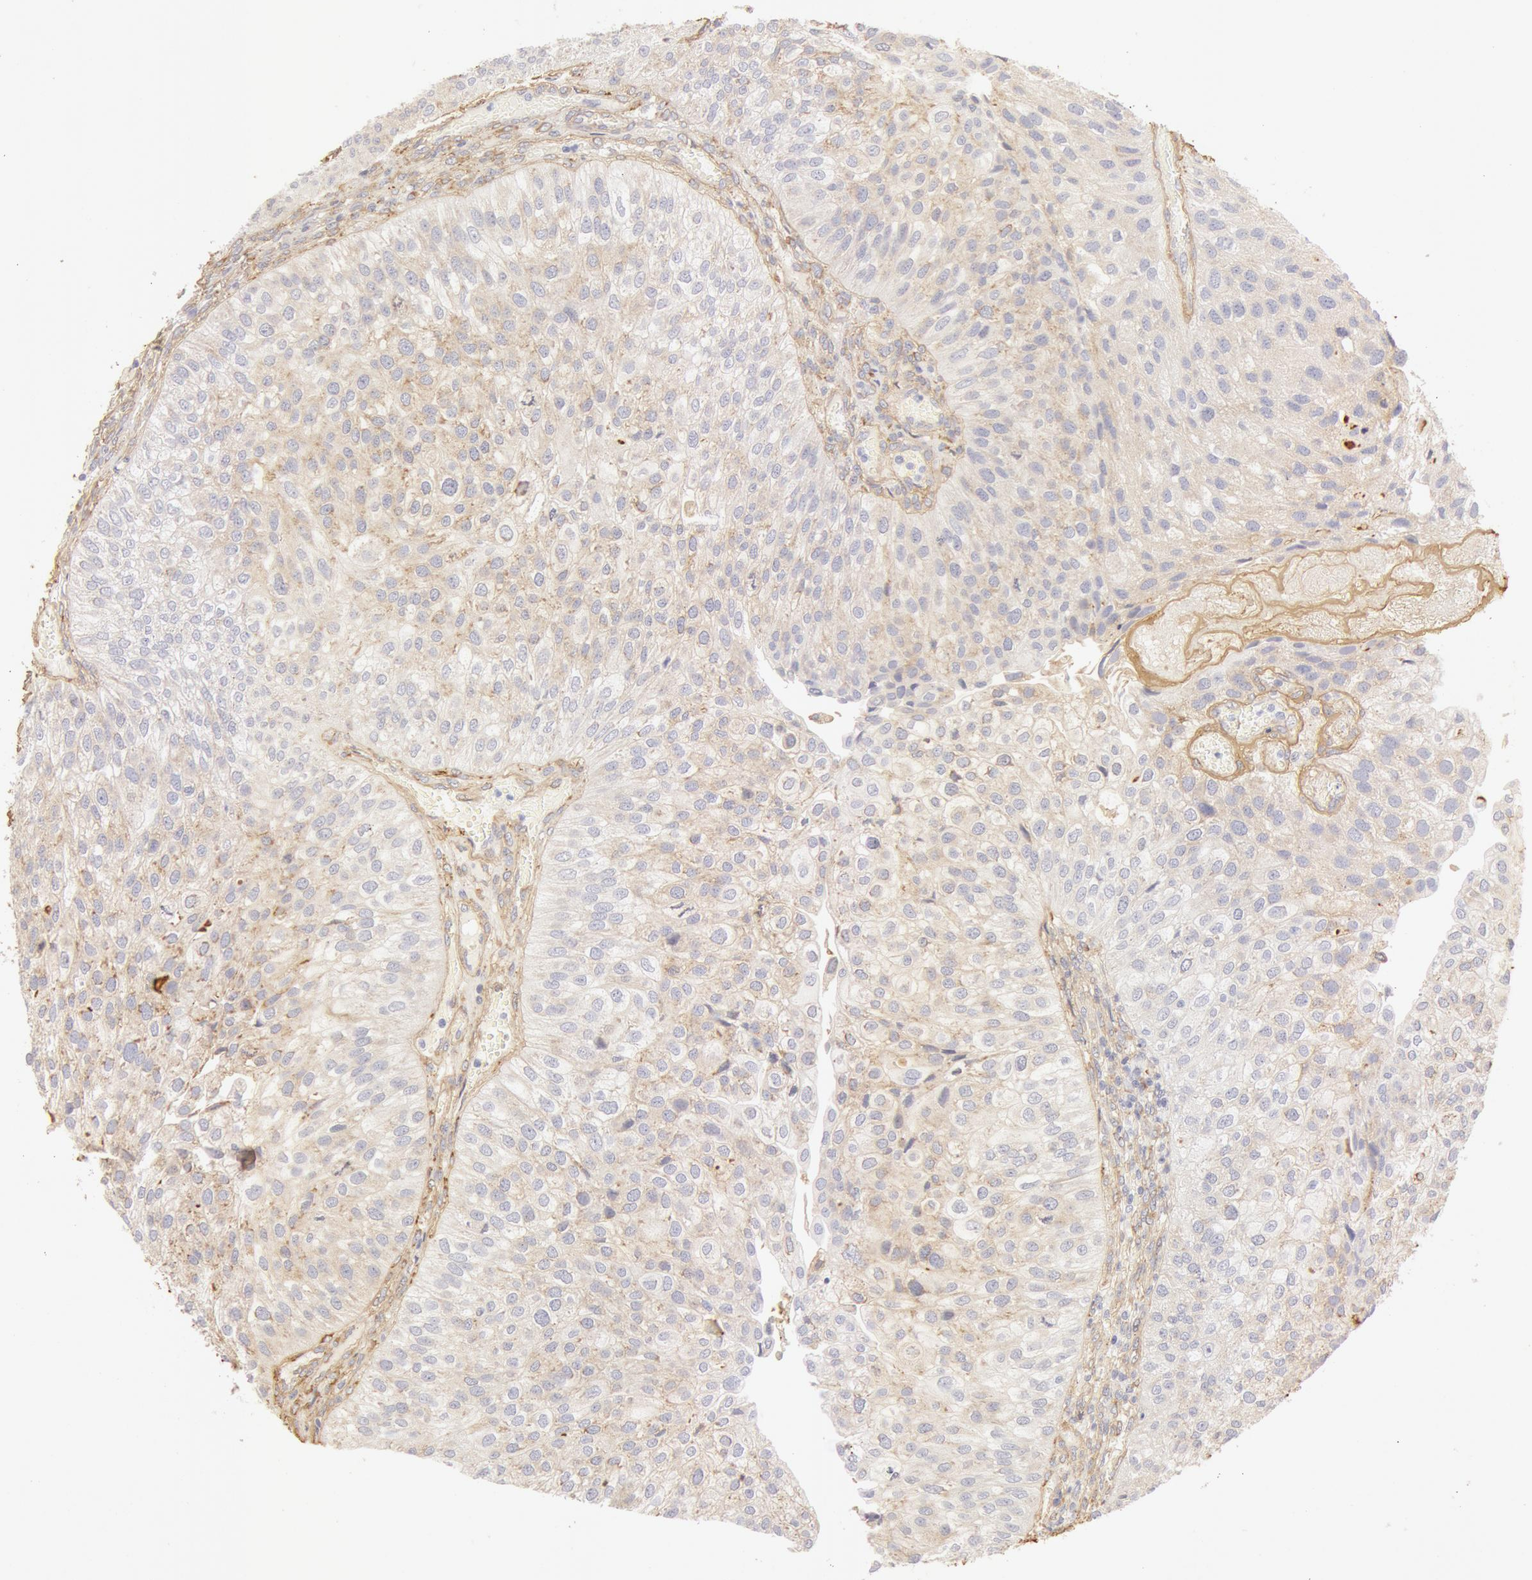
{"staining": {"intensity": "moderate", "quantity": "<25%", "location": "cytoplasmic/membranous"}, "tissue": "urothelial cancer", "cell_type": "Tumor cells", "image_type": "cancer", "snomed": [{"axis": "morphology", "description": "Urothelial carcinoma, Low grade"}, {"axis": "topography", "description": "Urinary bladder"}], "caption": "Low-grade urothelial carcinoma stained with DAB (3,3'-diaminobenzidine) immunohistochemistry shows low levels of moderate cytoplasmic/membranous positivity in about <25% of tumor cells.", "gene": "COL4A1", "patient": {"sex": "female", "age": 89}}